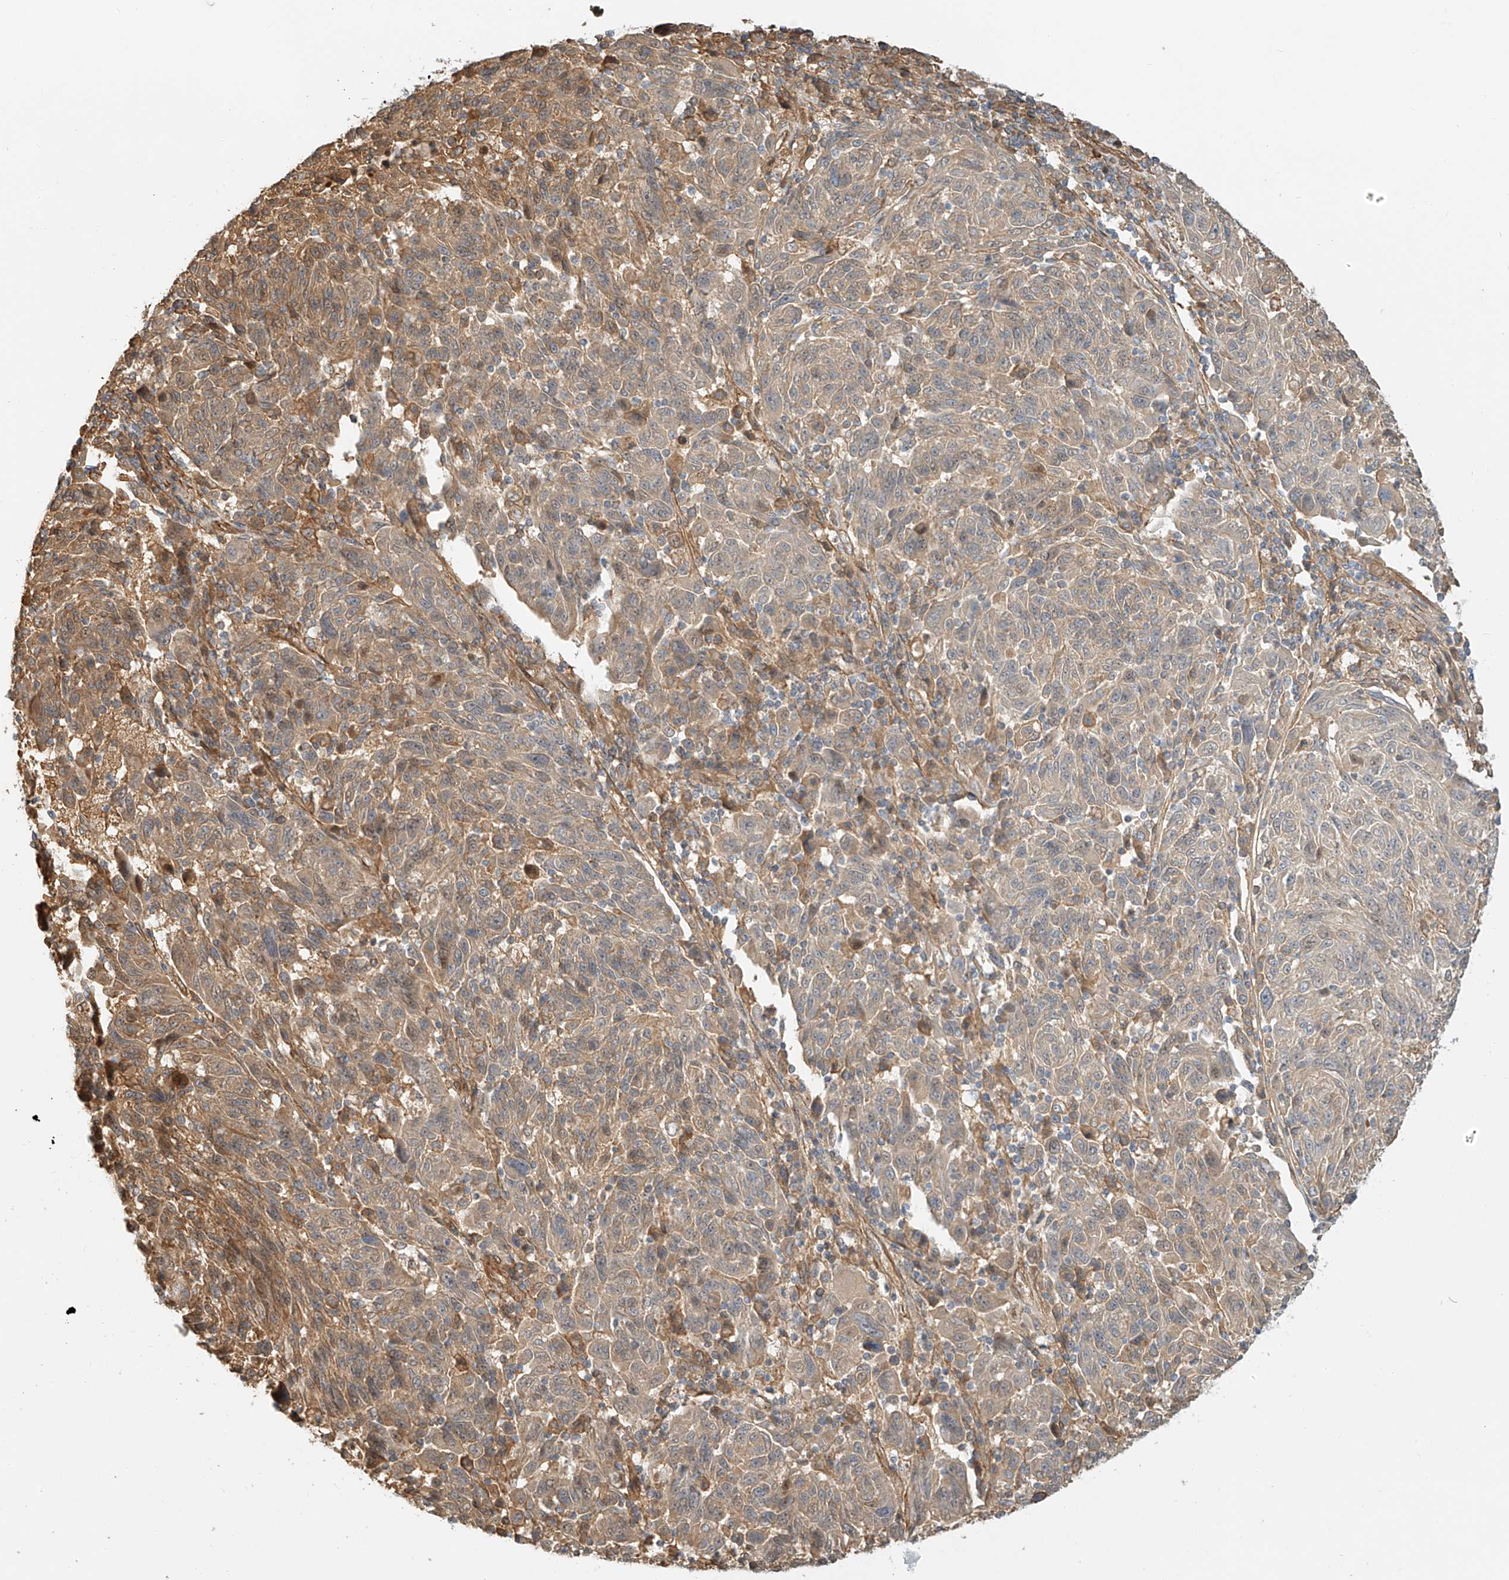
{"staining": {"intensity": "weak", "quantity": "25%-75%", "location": "cytoplasmic/membranous"}, "tissue": "melanoma", "cell_type": "Tumor cells", "image_type": "cancer", "snomed": [{"axis": "morphology", "description": "Malignant melanoma, NOS"}, {"axis": "topography", "description": "Skin"}], "caption": "A brown stain shows weak cytoplasmic/membranous staining of a protein in malignant melanoma tumor cells.", "gene": "CSMD3", "patient": {"sex": "male", "age": 53}}